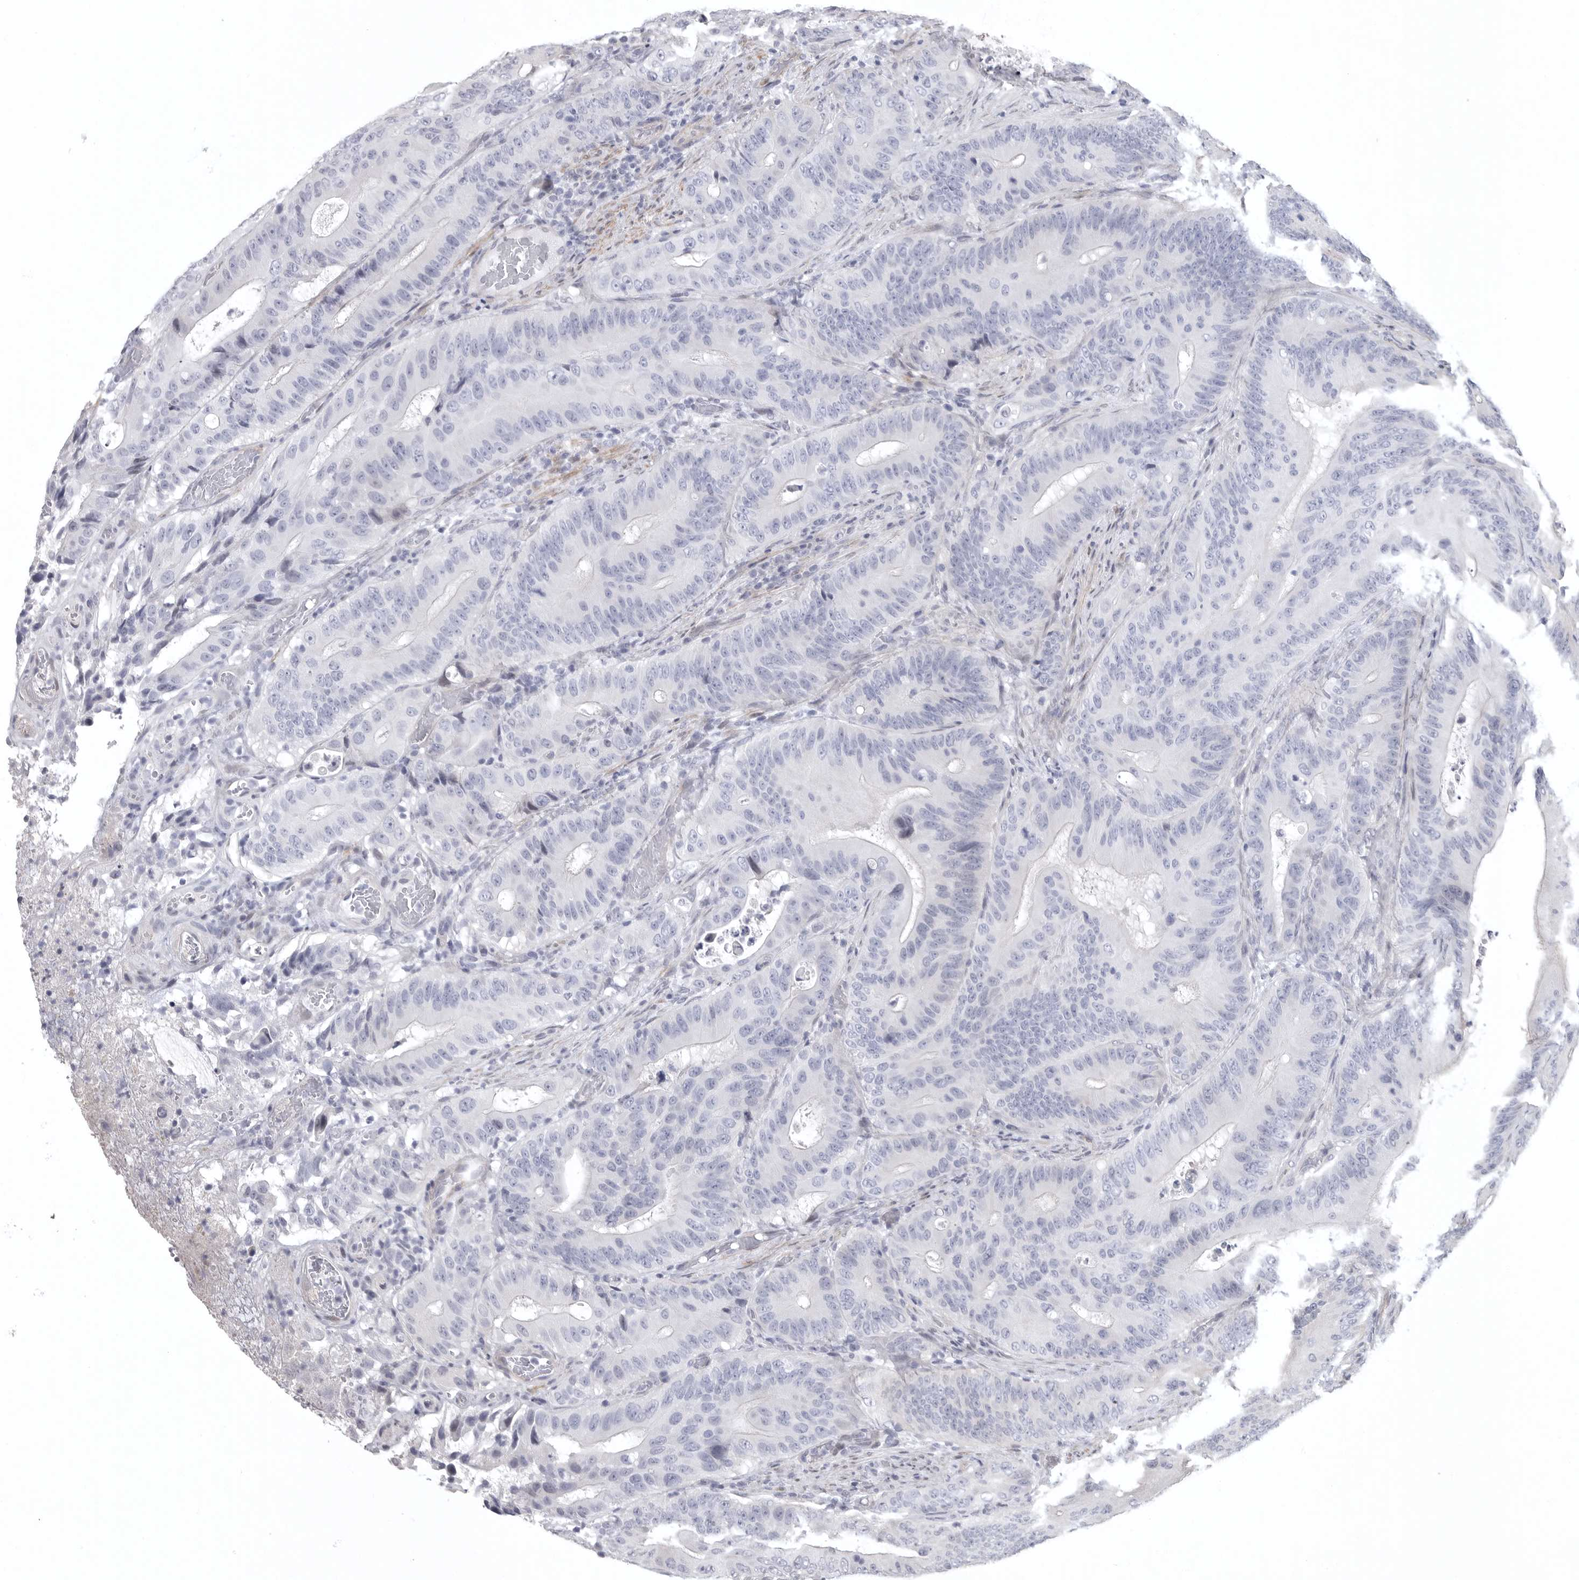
{"staining": {"intensity": "negative", "quantity": "none", "location": "none"}, "tissue": "colorectal cancer", "cell_type": "Tumor cells", "image_type": "cancer", "snomed": [{"axis": "morphology", "description": "Adenocarcinoma, NOS"}, {"axis": "topography", "description": "Colon"}], "caption": "Immunohistochemistry of adenocarcinoma (colorectal) demonstrates no expression in tumor cells.", "gene": "TNR", "patient": {"sex": "male", "age": 83}}